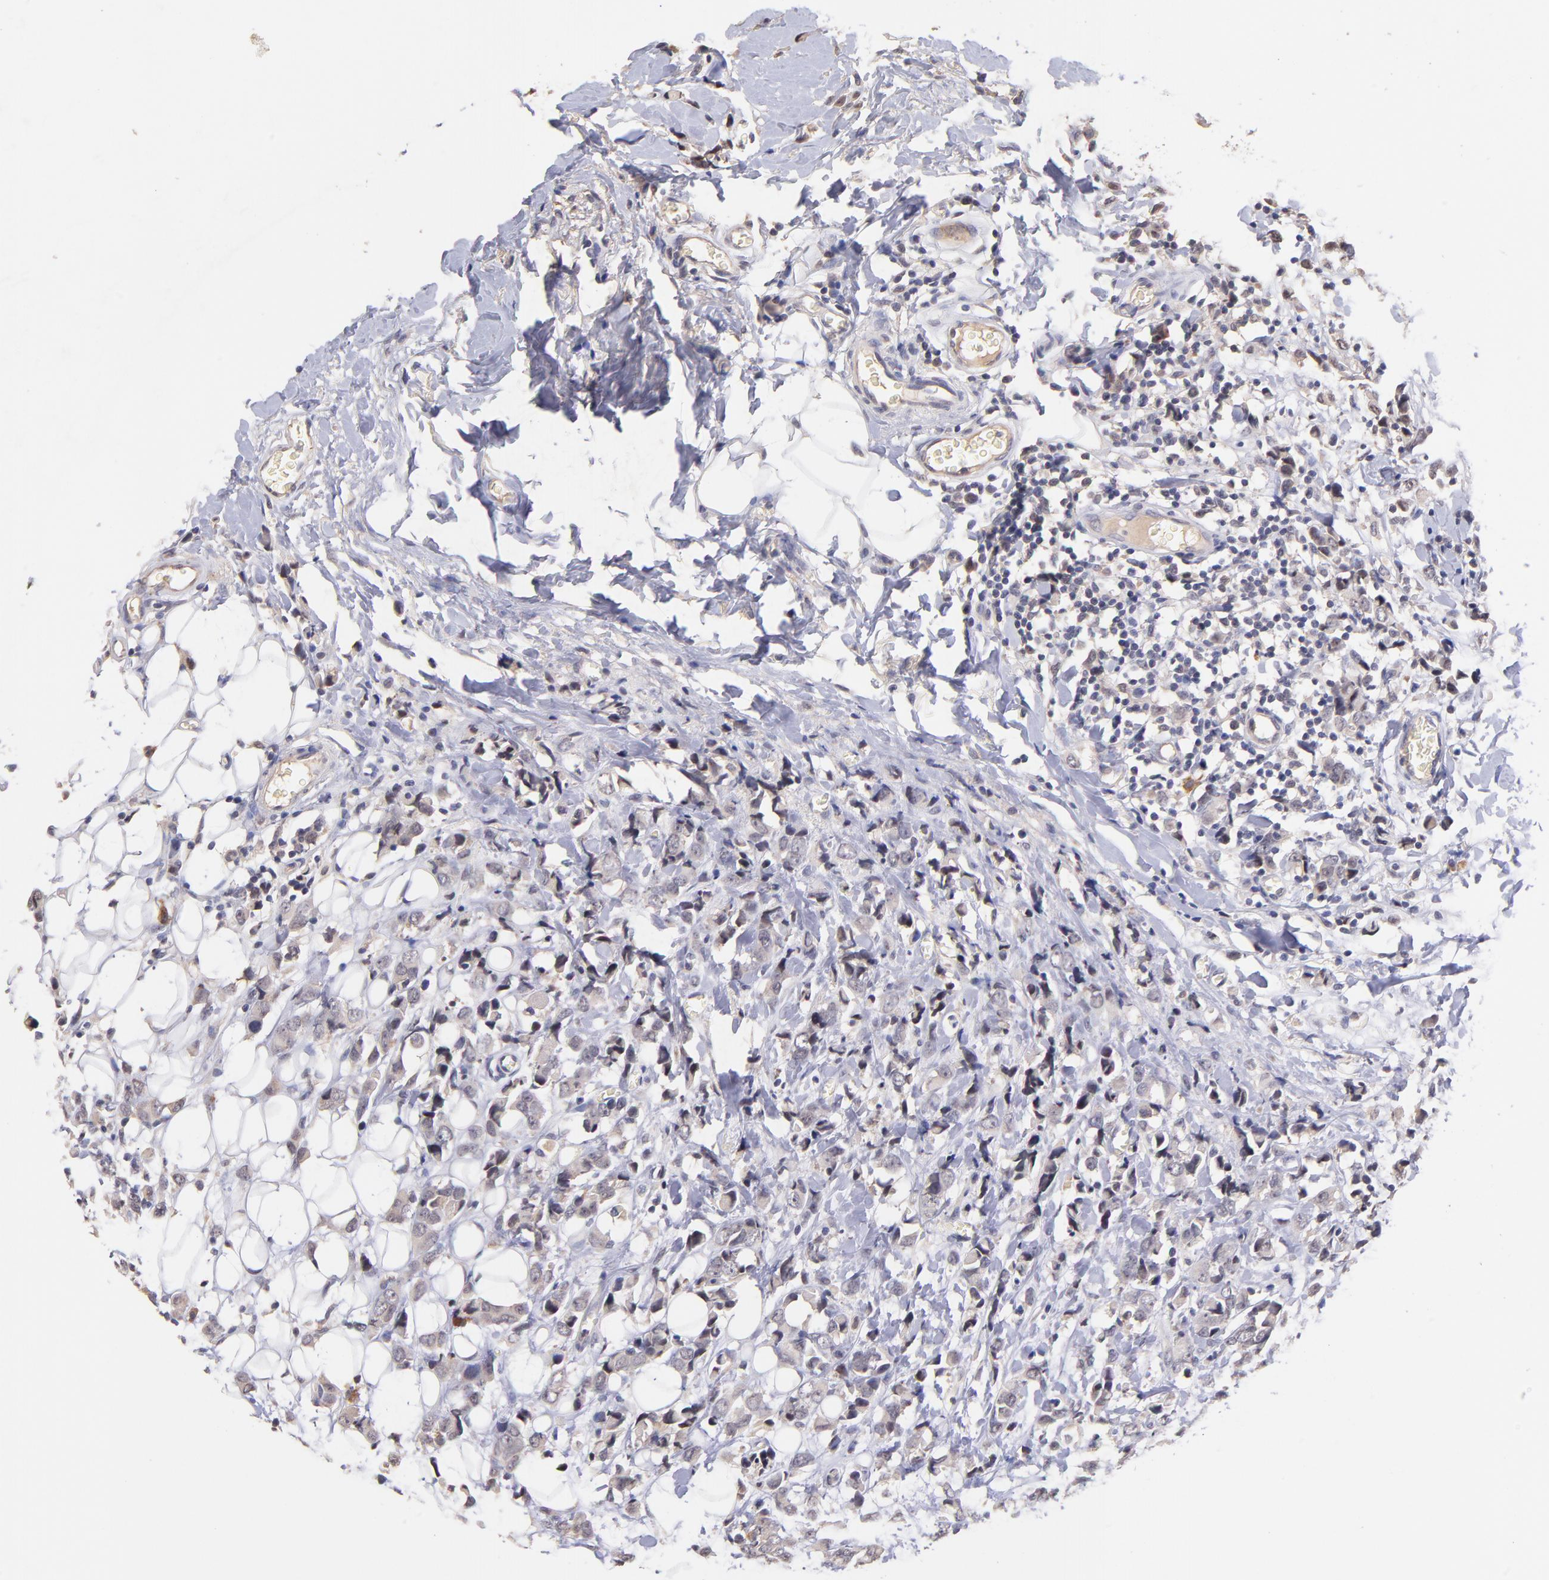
{"staining": {"intensity": "negative", "quantity": "none", "location": "none"}, "tissue": "breast cancer", "cell_type": "Tumor cells", "image_type": "cancer", "snomed": [{"axis": "morphology", "description": "Lobular carcinoma"}, {"axis": "topography", "description": "Breast"}], "caption": "Immunohistochemistry micrograph of neoplastic tissue: breast cancer stained with DAB displays no significant protein expression in tumor cells.", "gene": "RNASEL", "patient": {"sex": "female", "age": 57}}